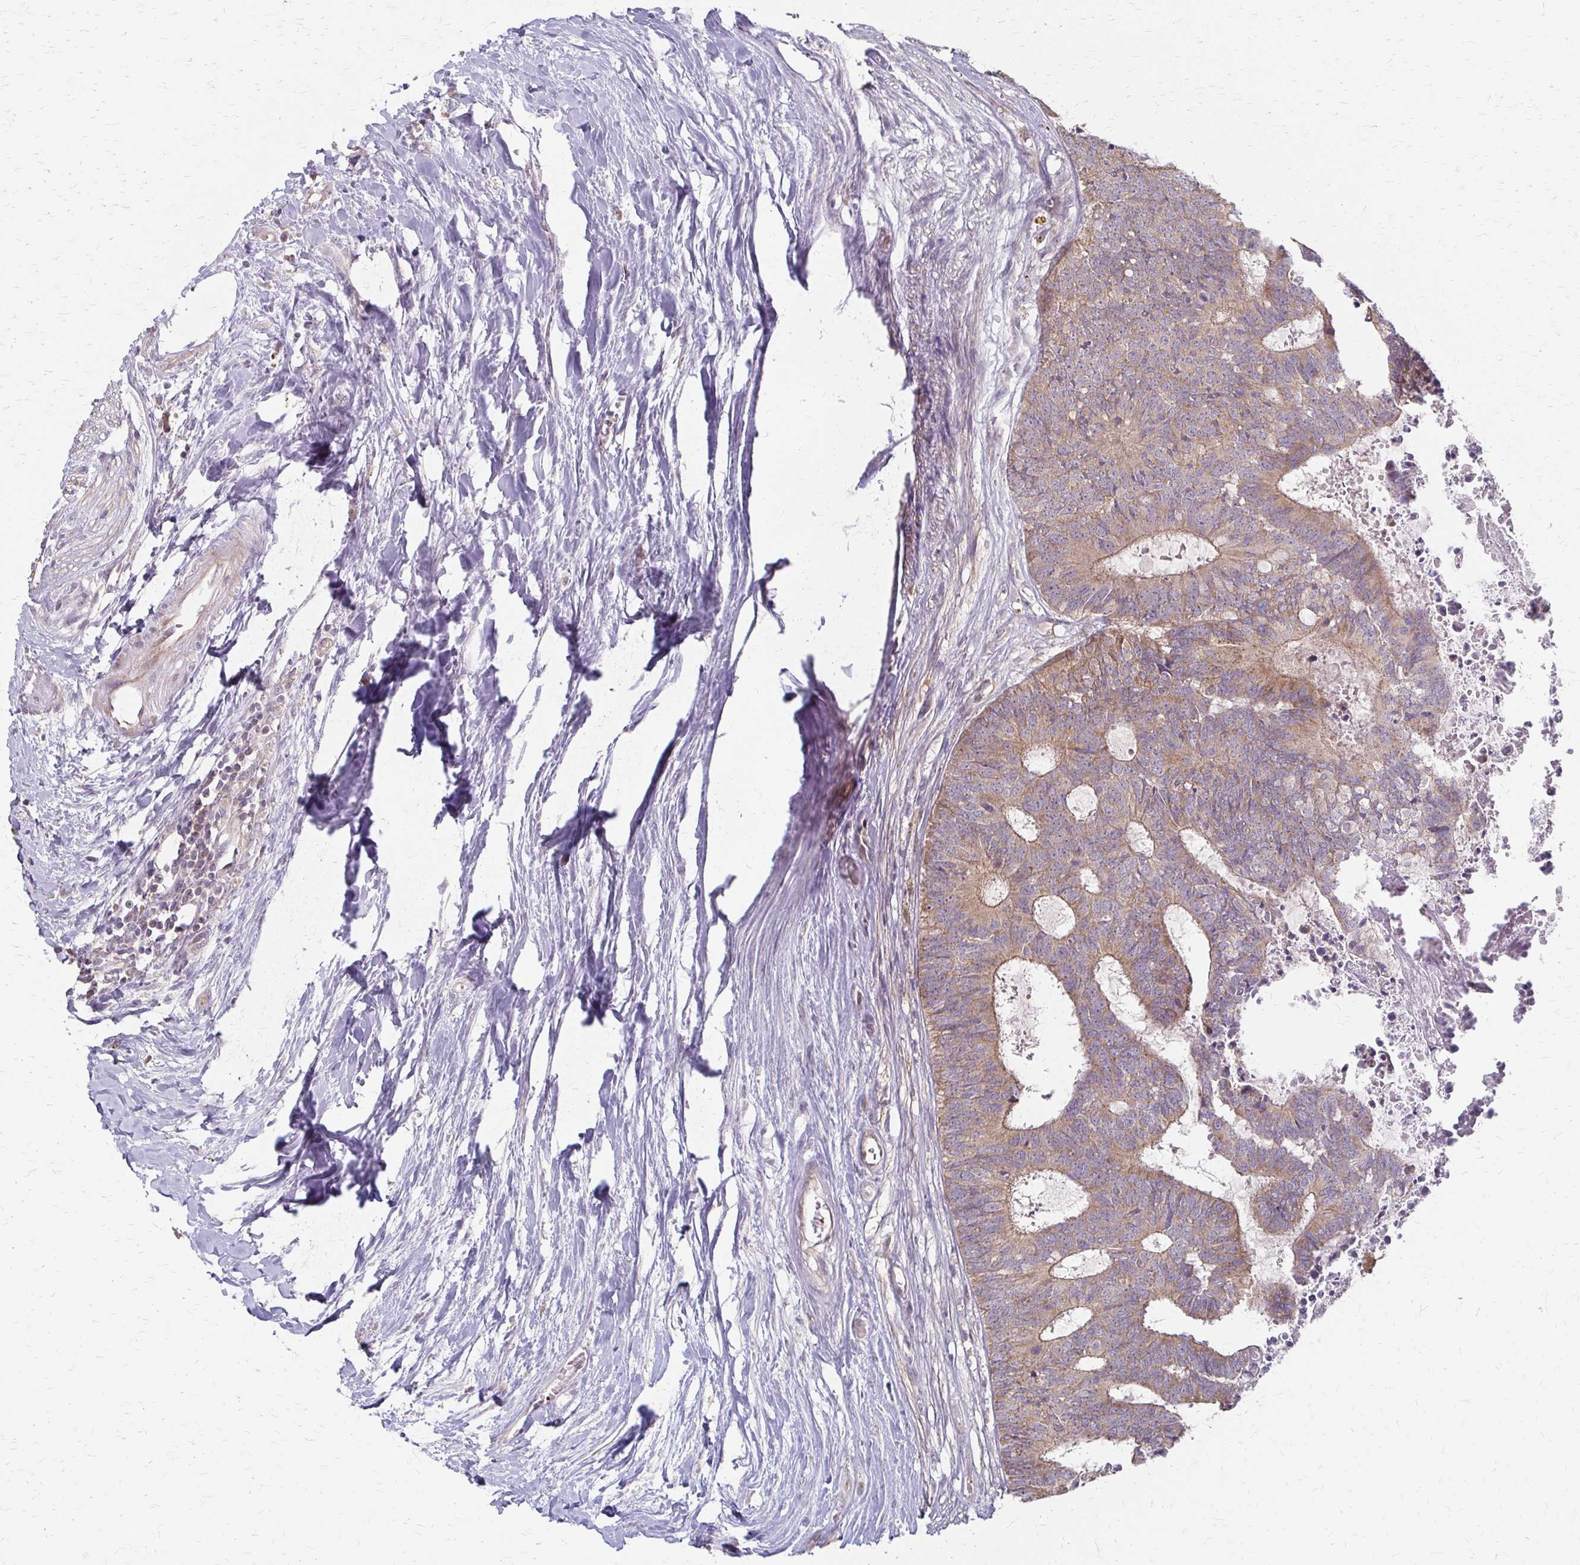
{"staining": {"intensity": "moderate", "quantity": ">75%", "location": "cytoplasmic/membranous"}, "tissue": "colorectal cancer", "cell_type": "Tumor cells", "image_type": "cancer", "snomed": [{"axis": "morphology", "description": "Adenocarcinoma, NOS"}, {"axis": "topography", "description": "Colon"}, {"axis": "topography", "description": "Rectum"}], "caption": "Immunohistochemistry (IHC) staining of colorectal adenocarcinoma, which demonstrates medium levels of moderate cytoplasmic/membranous positivity in about >75% of tumor cells indicating moderate cytoplasmic/membranous protein expression. The staining was performed using DAB (brown) for protein detection and nuclei were counterstained in hematoxylin (blue).", "gene": "ZNF383", "patient": {"sex": "male", "age": 57}}